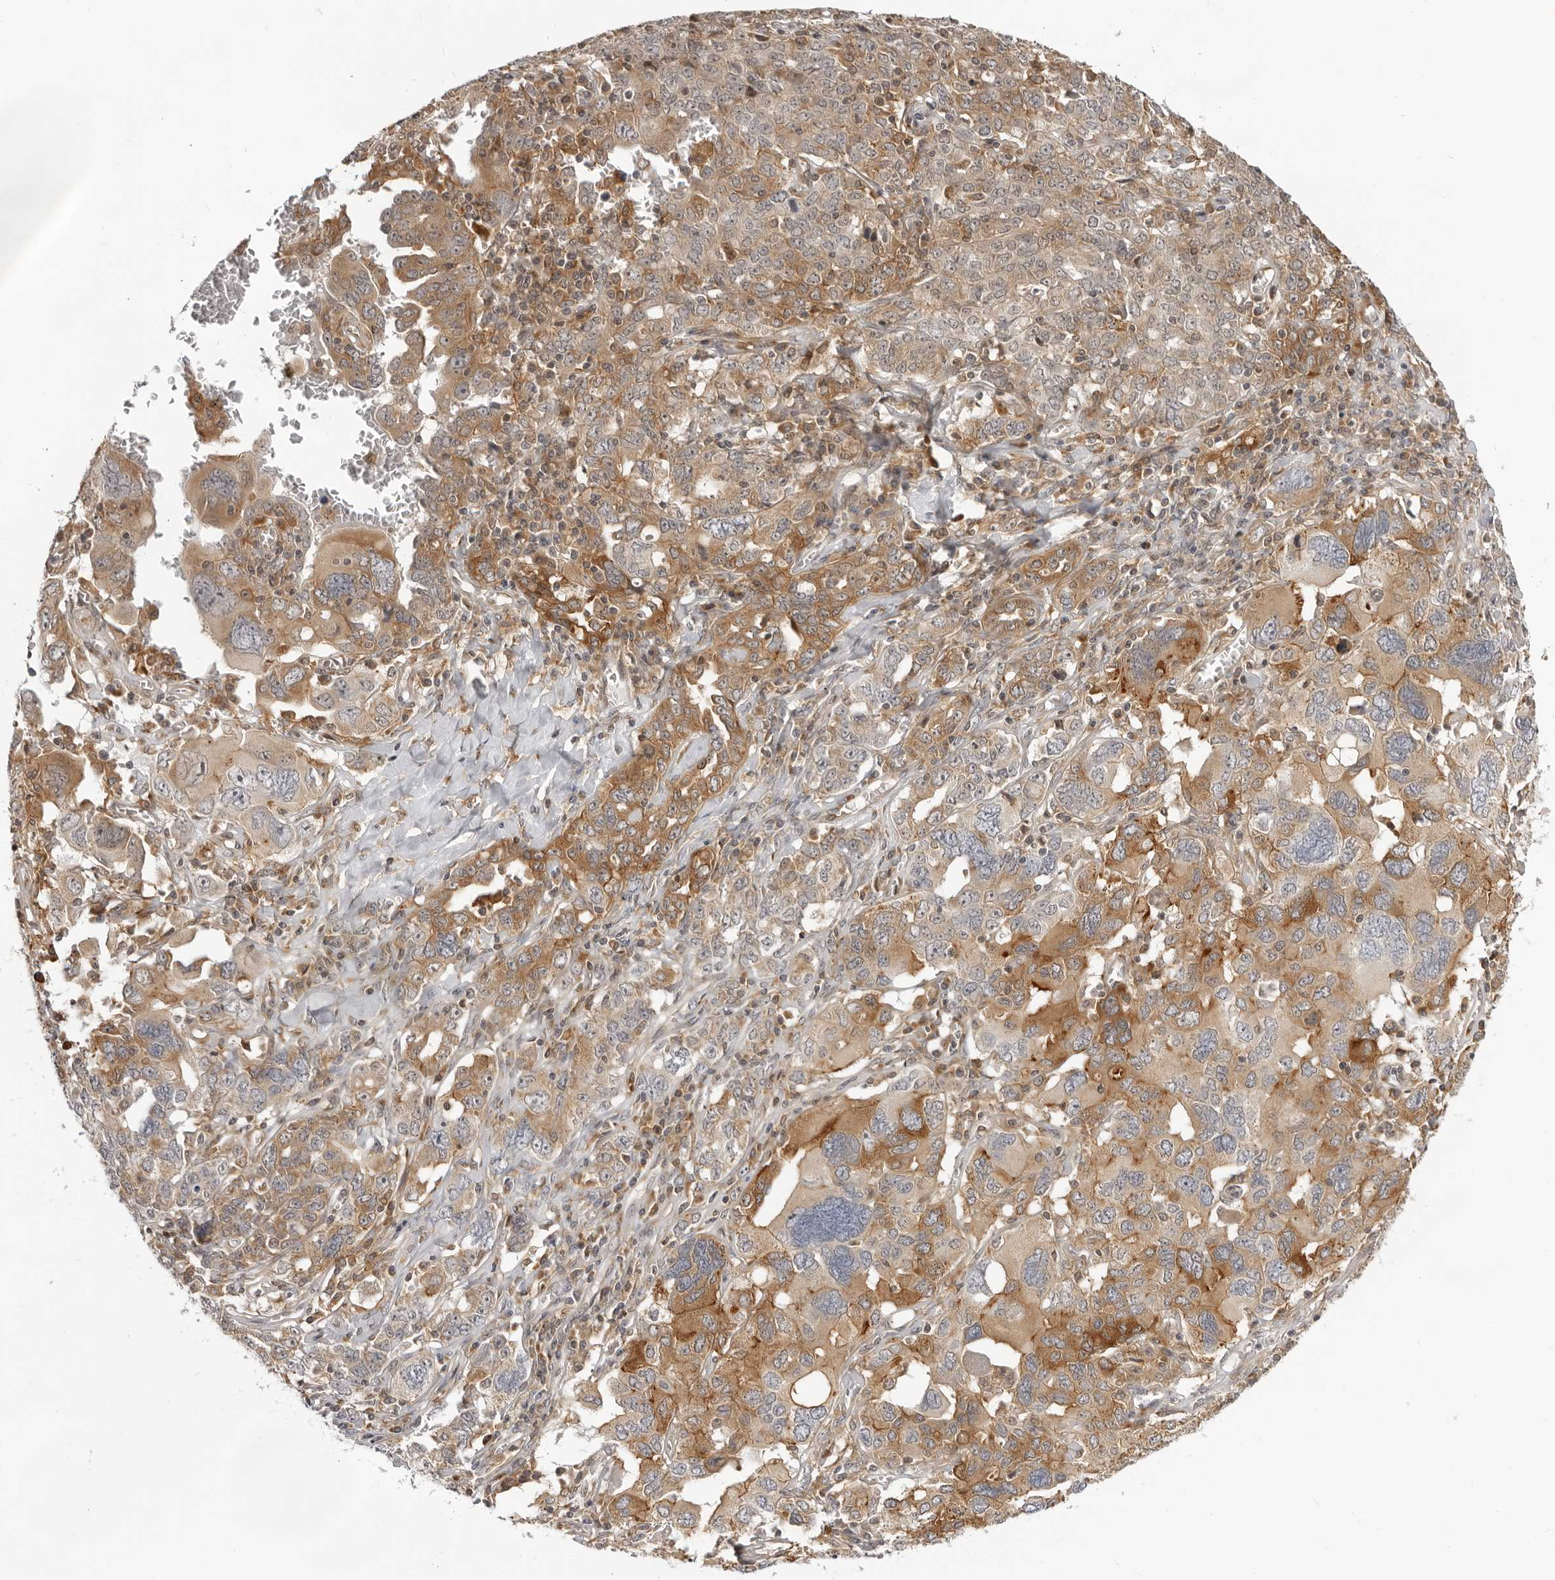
{"staining": {"intensity": "moderate", "quantity": ">75%", "location": "cytoplasmic/membranous"}, "tissue": "ovarian cancer", "cell_type": "Tumor cells", "image_type": "cancer", "snomed": [{"axis": "morphology", "description": "Carcinoma, endometroid"}, {"axis": "topography", "description": "Ovary"}], "caption": "A micrograph of human endometroid carcinoma (ovarian) stained for a protein exhibits moderate cytoplasmic/membranous brown staining in tumor cells.", "gene": "SRGAP2", "patient": {"sex": "female", "age": 62}}